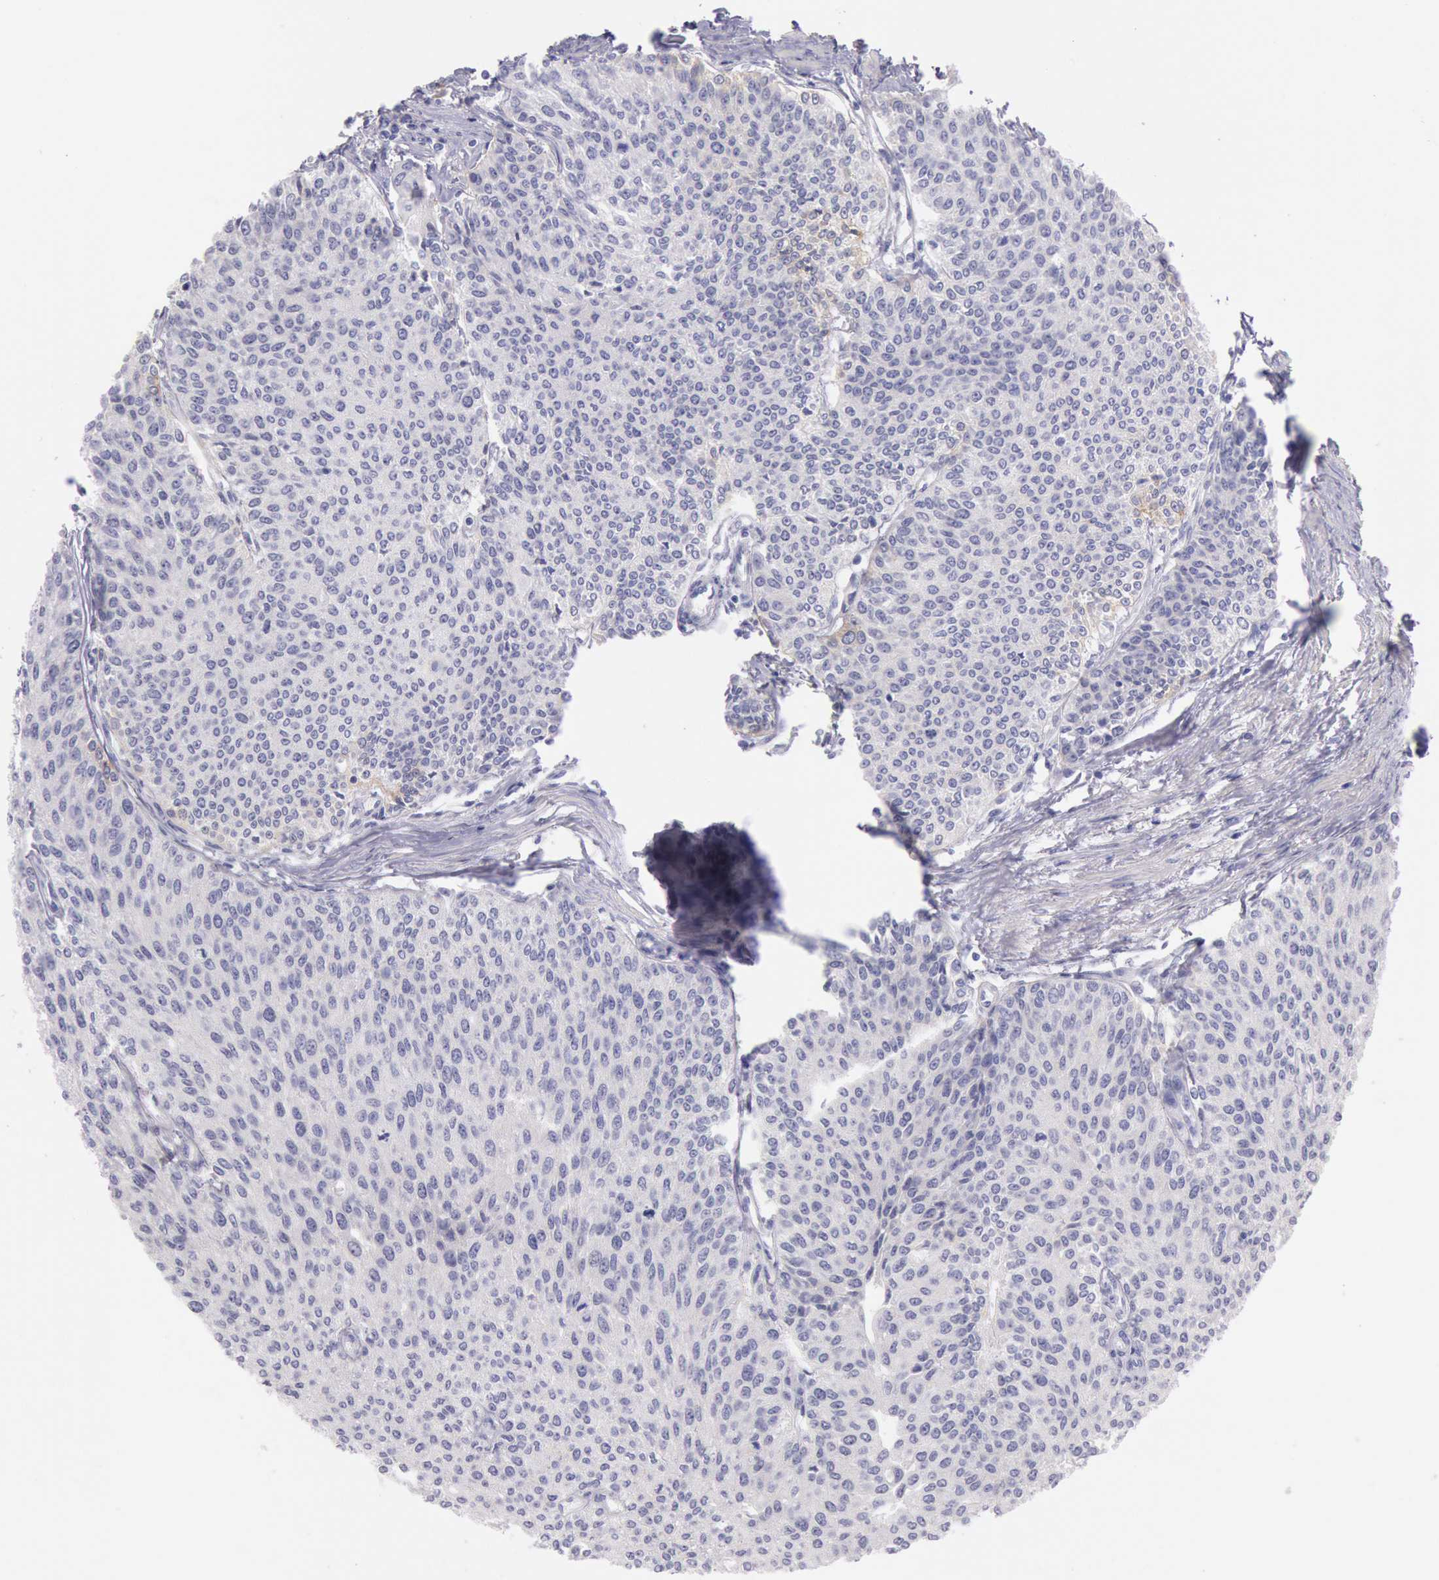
{"staining": {"intensity": "negative", "quantity": "none", "location": "none"}, "tissue": "urothelial cancer", "cell_type": "Tumor cells", "image_type": "cancer", "snomed": [{"axis": "morphology", "description": "Urothelial carcinoma, Low grade"}, {"axis": "topography", "description": "Urinary bladder"}], "caption": "Immunohistochemistry (IHC) image of neoplastic tissue: low-grade urothelial carcinoma stained with DAB (3,3'-diaminobenzidine) displays no significant protein positivity in tumor cells.", "gene": "EGFR", "patient": {"sex": "female", "age": 73}}